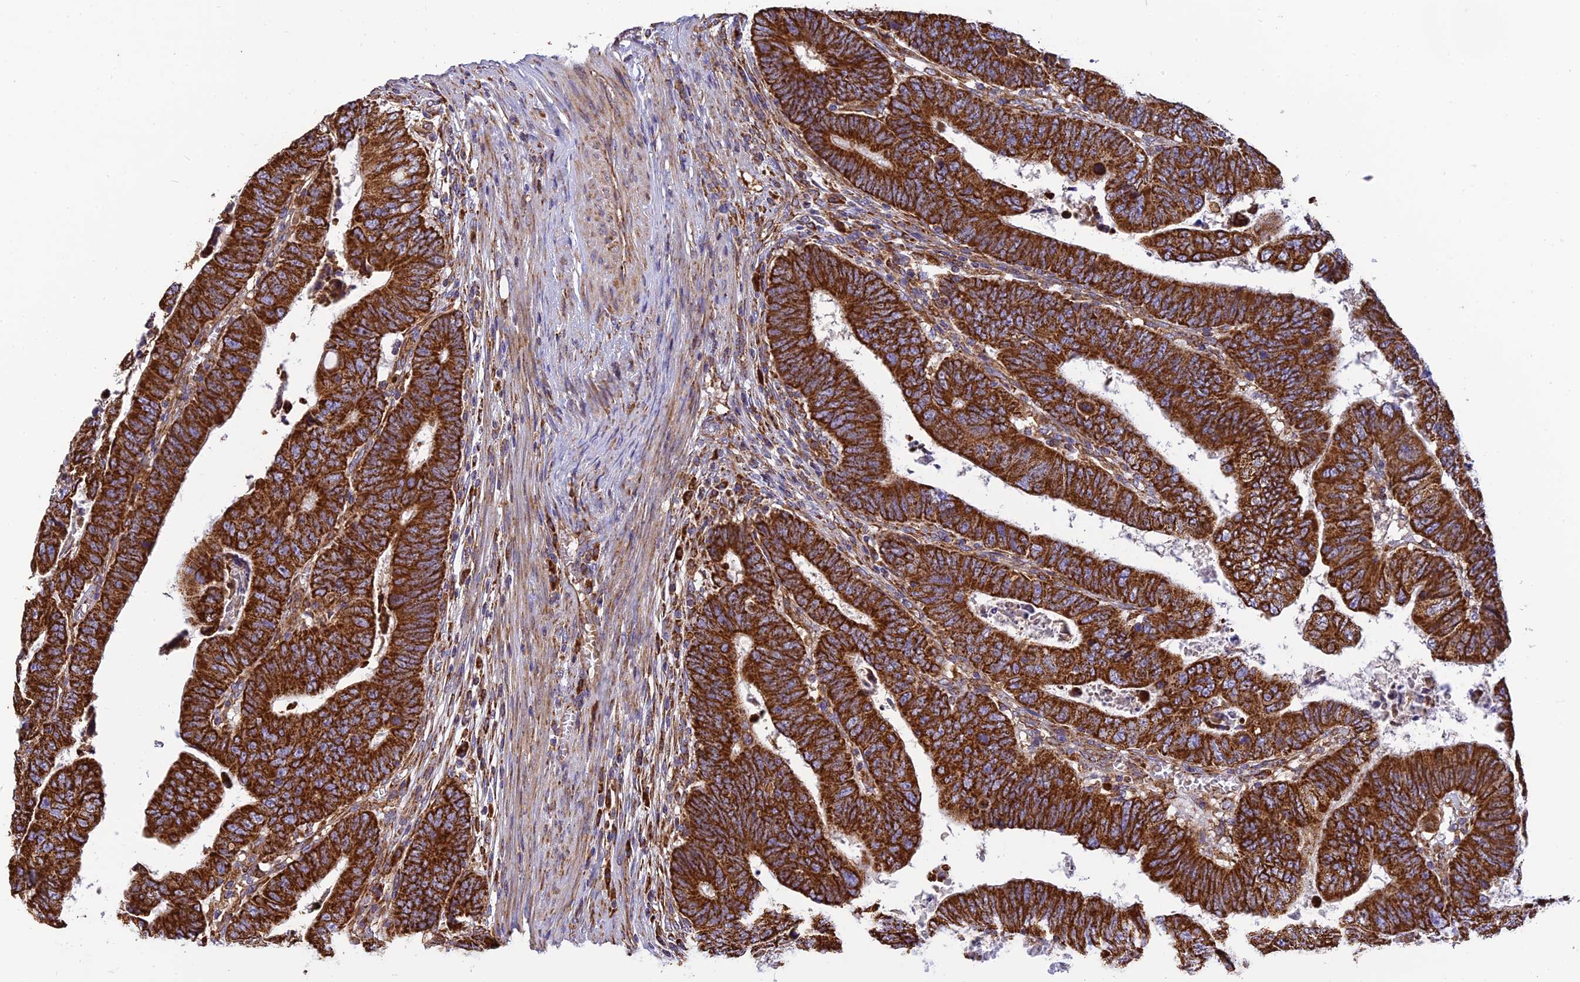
{"staining": {"intensity": "strong", "quantity": ">75%", "location": "cytoplasmic/membranous"}, "tissue": "colorectal cancer", "cell_type": "Tumor cells", "image_type": "cancer", "snomed": [{"axis": "morphology", "description": "Normal tissue, NOS"}, {"axis": "morphology", "description": "Adenocarcinoma, NOS"}, {"axis": "topography", "description": "Rectum"}], "caption": "High-magnification brightfield microscopy of colorectal cancer (adenocarcinoma) stained with DAB (brown) and counterstained with hematoxylin (blue). tumor cells exhibit strong cytoplasmic/membranous positivity is appreciated in about>75% of cells.", "gene": "THUMPD2", "patient": {"sex": "female", "age": 65}}